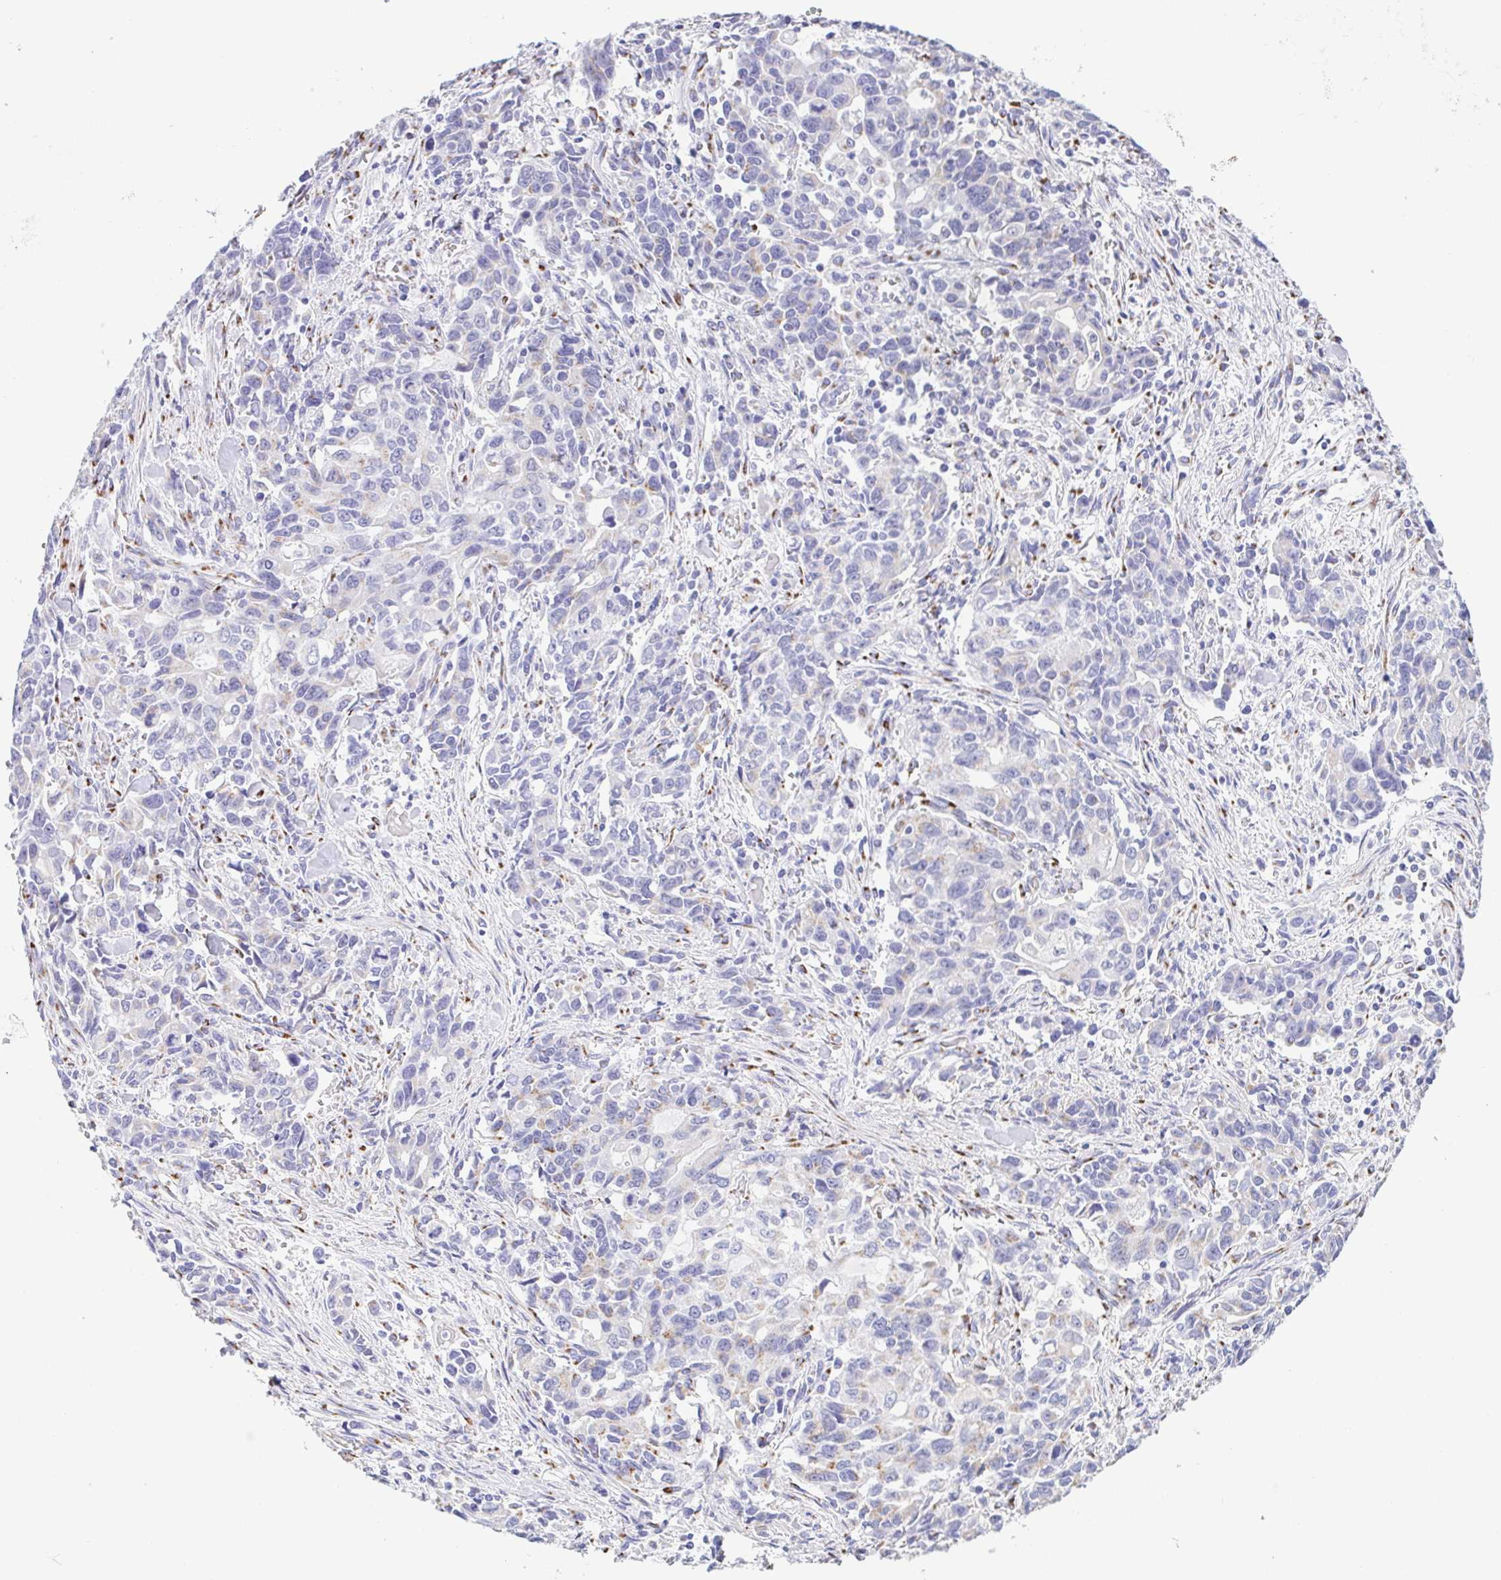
{"staining": {"intensity": "weak", "quantity": "<25%", "location": "cytoplasmic/membranous"}, "tissue": "stomach cancer", "cell_type": "Tumor cells", "image_type": "cancer", "snomed": [{"axis": "morphology", "description": "Adenocarcinoma, NOS"}, {"axis": "topography", "description": "Stomach, upper"}], "caption": "Stomach cancer (adenocarcinoma) was stained to show a protein in brown. There is no significant staining in tumor cells.", "gene": "SULT1B1", "patient": {"sex": "male", "age": 85}}